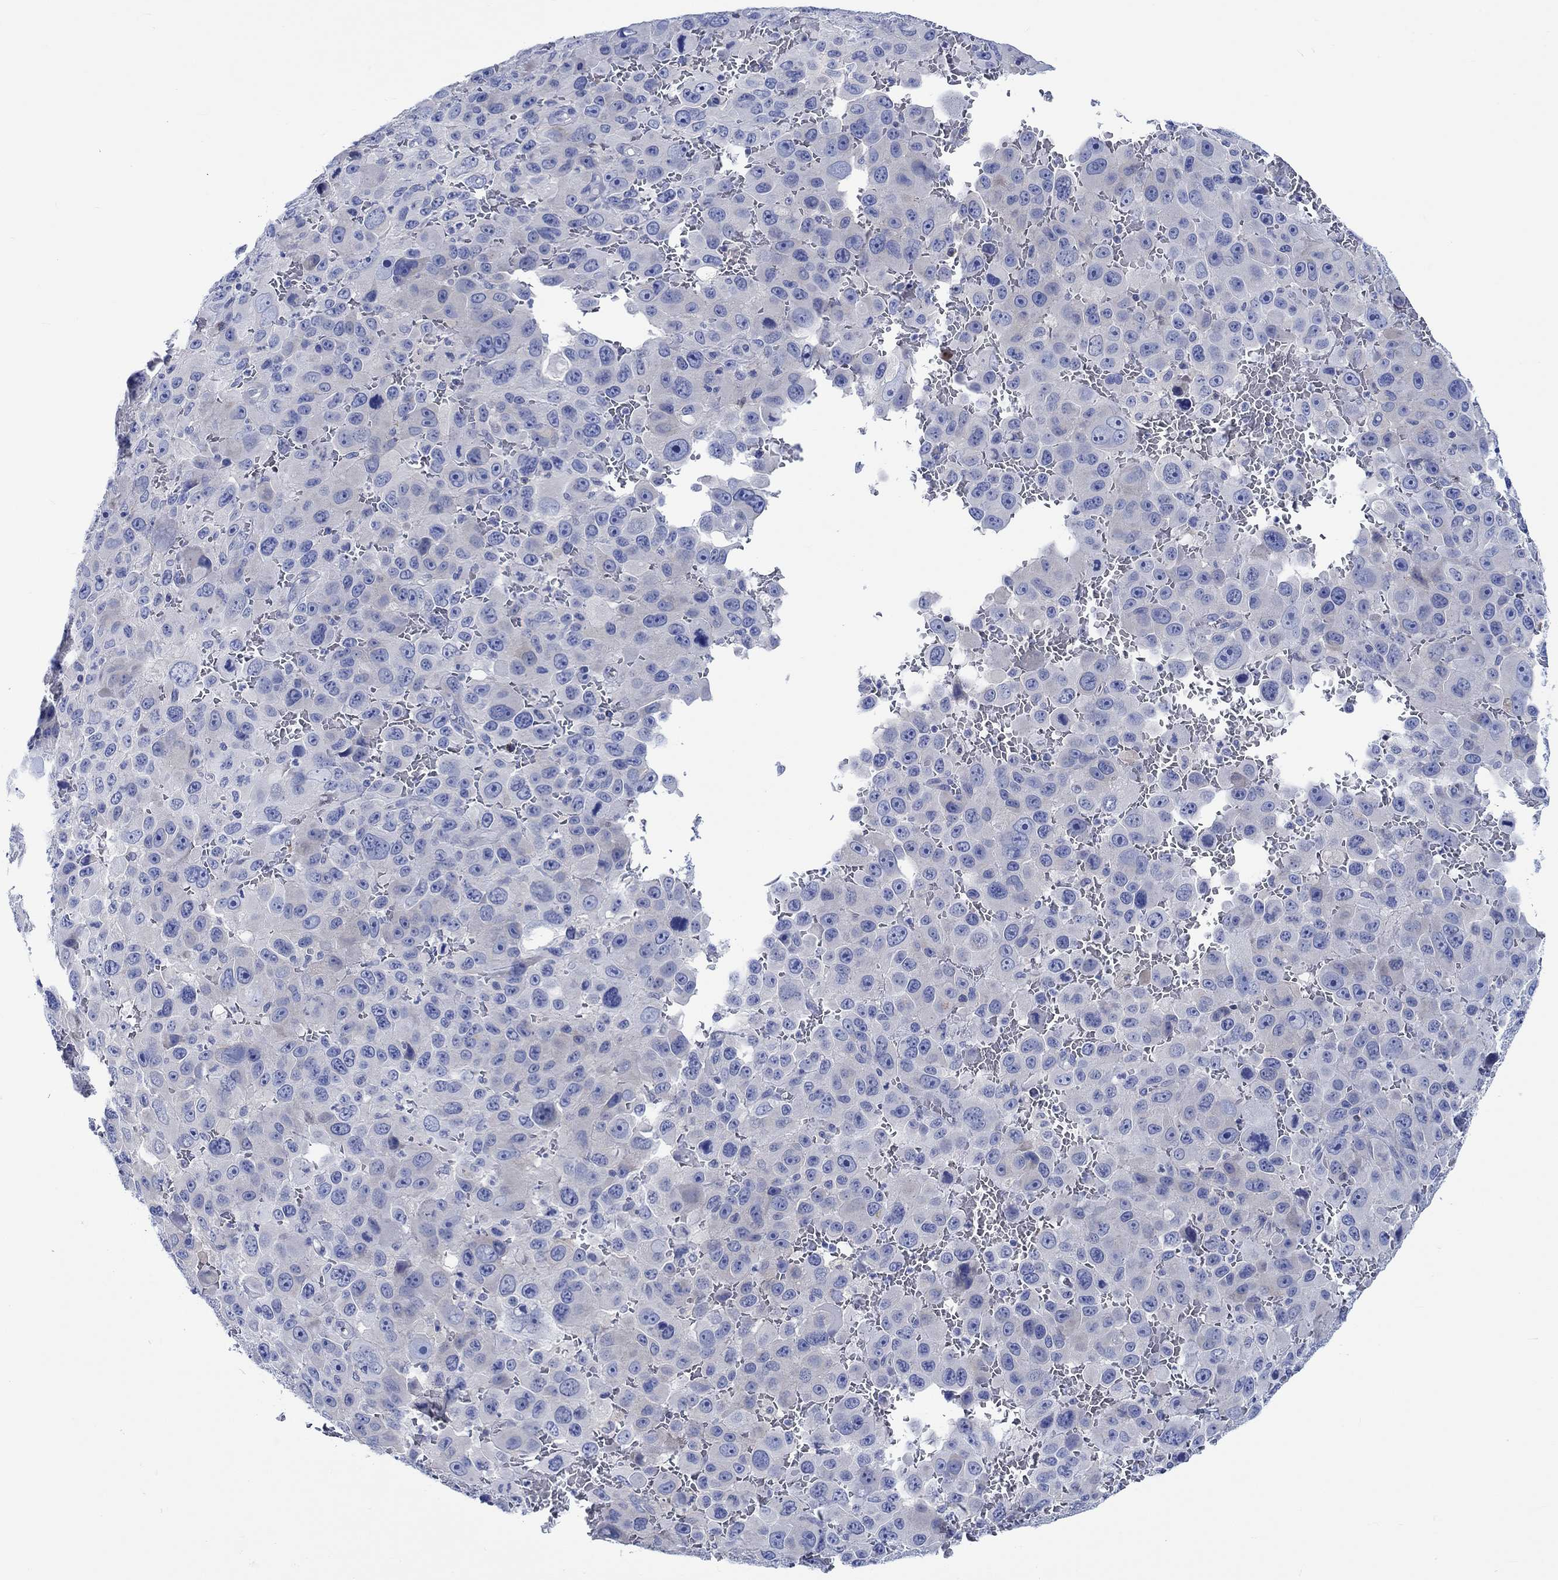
{"staining": {"intensity": "negative", "quantity": "none", "location": "none"}, "tissue": "melanoma", "cell_type": "Tumor cells", "image_type": "cancer", "snomed": [{"axis": "morphology", "description": "Malignant melanoma, NOS"}, {"axis": "topography", "description": "Skin"}], "caption": "Tumor cells are negative for brown protein staining in melanoma.", "gene": "PTPRN2", "patient": {"sex": "female", "age": 91}}